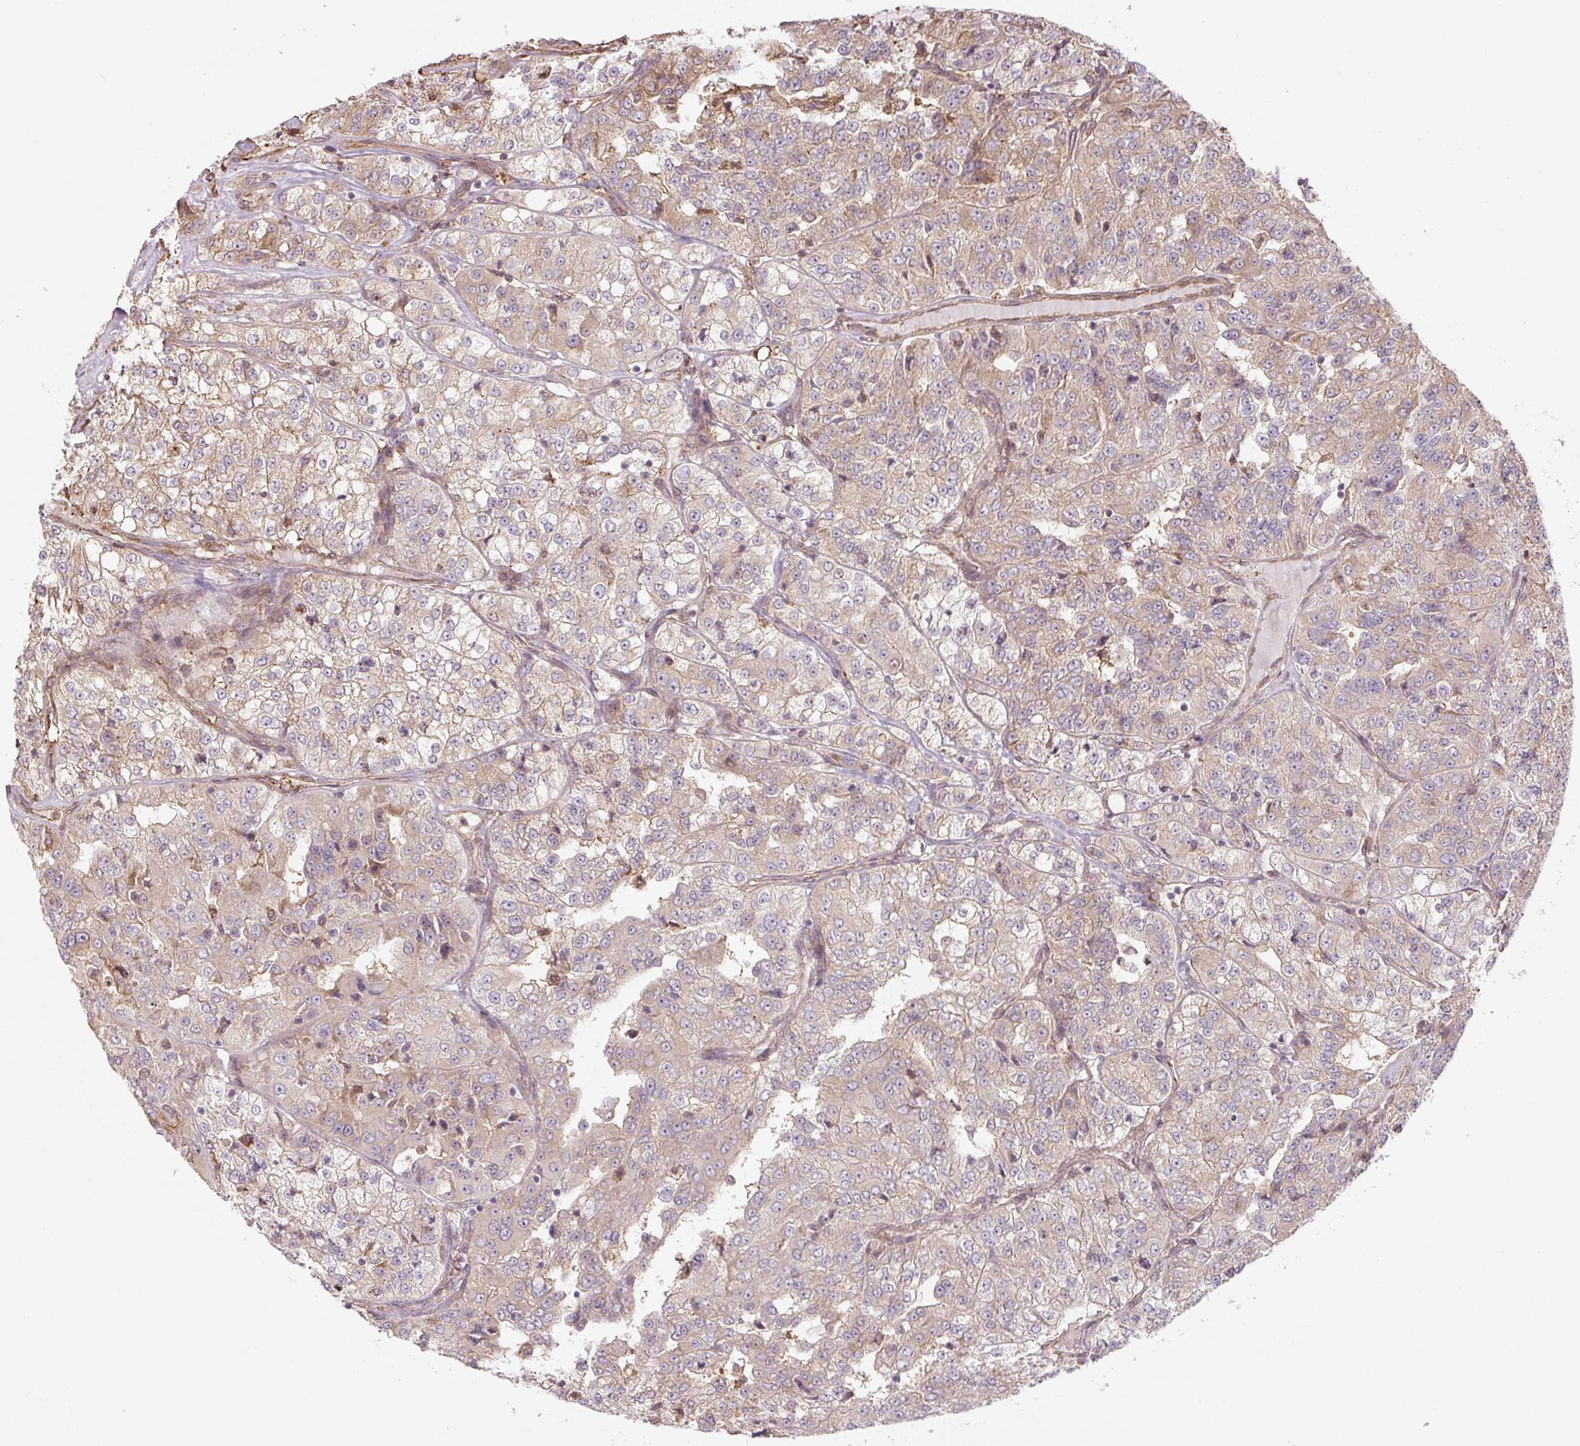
{"staining": {"intensity": "moderate", "quantity": ">75%", "location": "cytoplasmic/membranous"}, "tissue": "renal cancer", "cell_type": "Tumor cells", "image_type": "cancer", "snomed": [{"axis": "morphology", "description": "Adenocarcinoma, NOS"}, {"axis": "topography", "description": "Kidney"}], "caption": "Immunohistochemical staining of human renal cancer demonstrates medium levels of moderate cytoplasmic/membranous expression in approximately >75% of tumor cells.", "gene": "RASA1", "patient": {"sex": "female", "age": 63}}